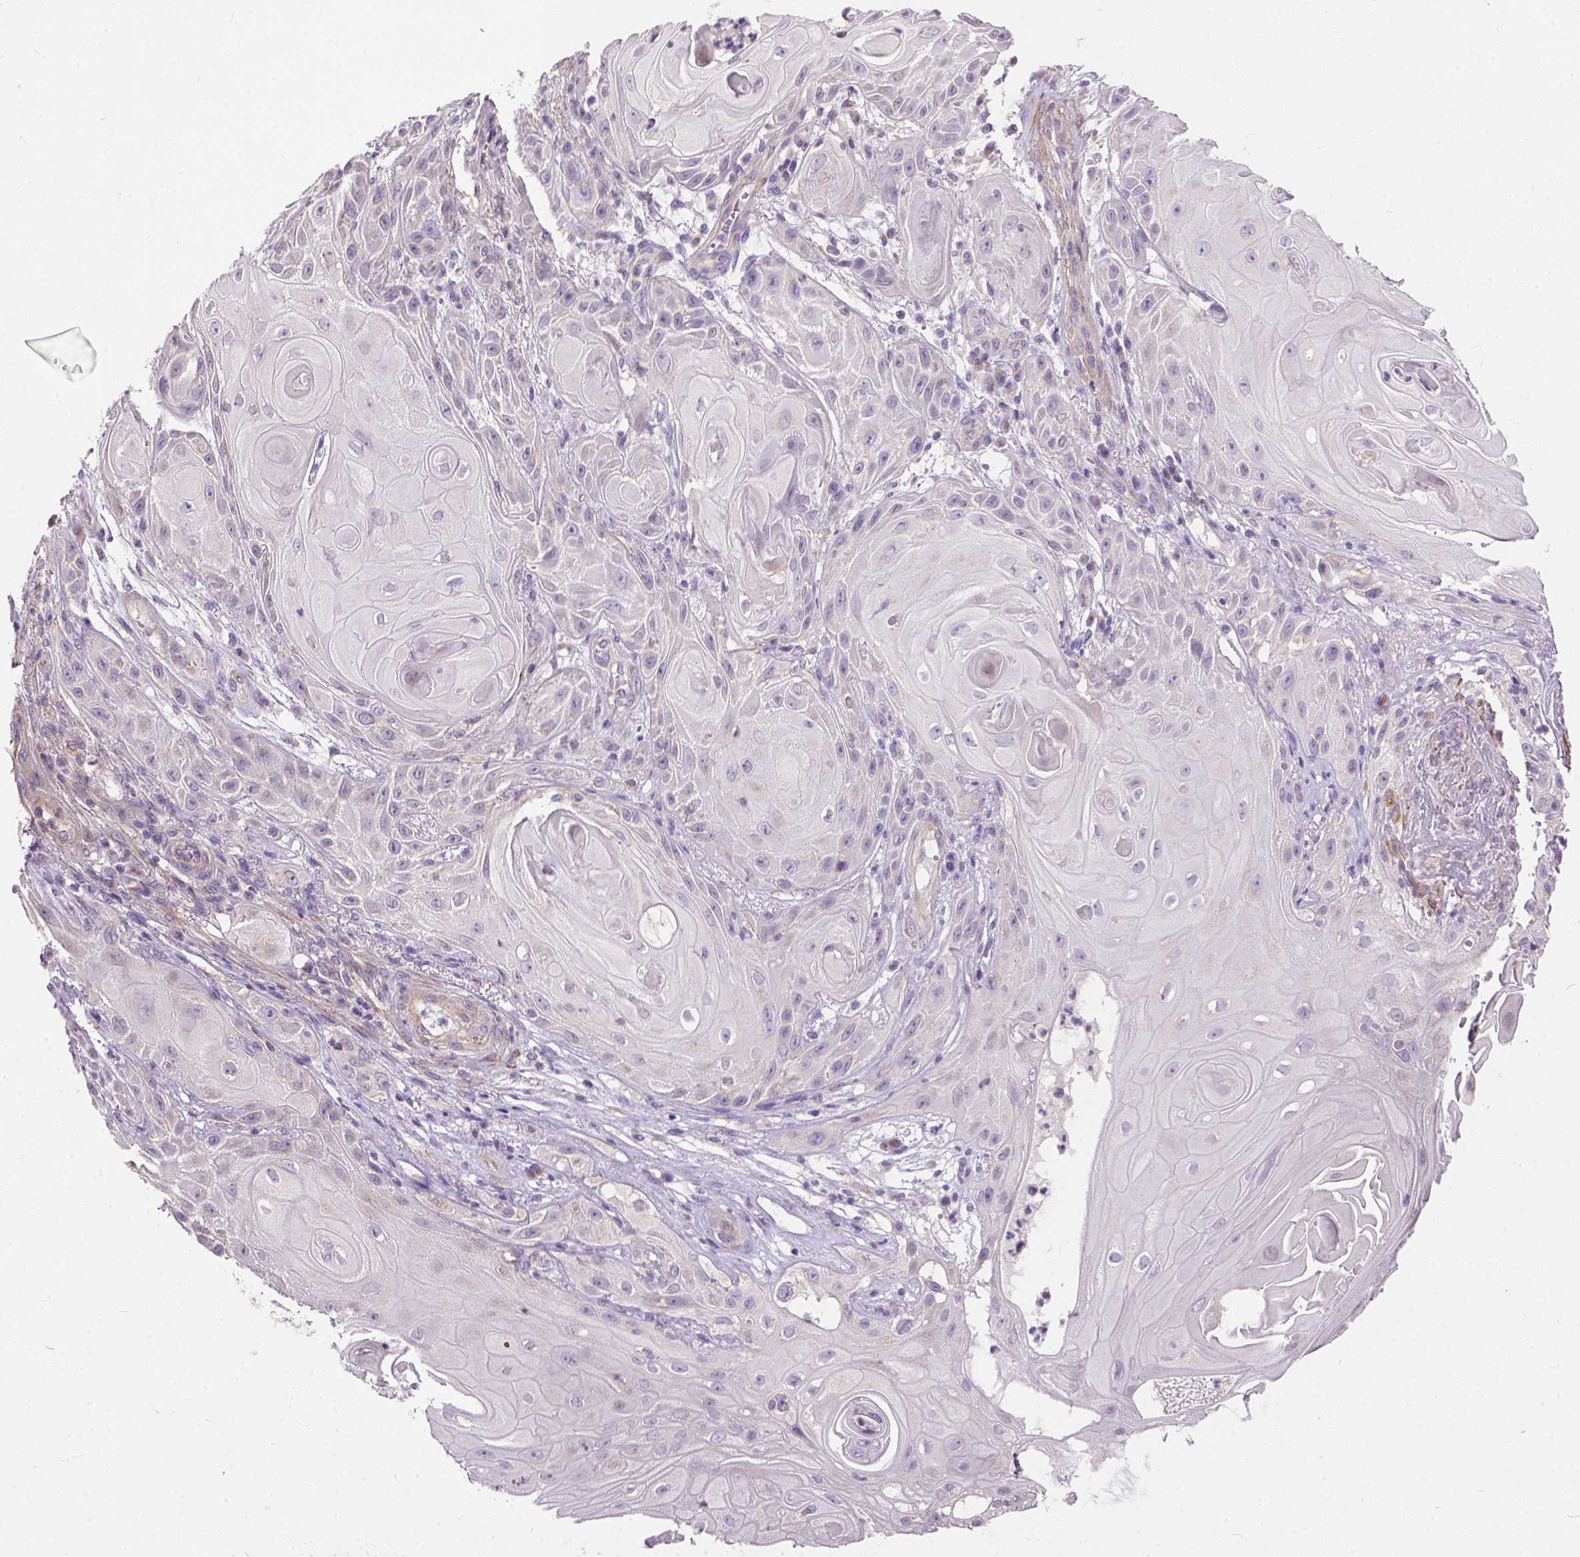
{"staining": {"intensity": "negative", "quantity": "none", "location": "none"}, "tissue": "skin cancer", "cell_type": "Tumor cells", "image_type": "cancer", "snomed": [{"axis": "morphology", "description": "Squamous cell carcinoma, NOS"}, {"axis": "topography", "description": "Skin"}], "caption": "IHC histopathology image of neoplastic tissue: human skin cancer (squamous cell carcinoma) stained with DAB (3,3'-diaminobenzidine) exhibits no significant protein positivity in tumor cells.", "gene": "BANF2", "patient": {"sex": "male", "age": 62}}